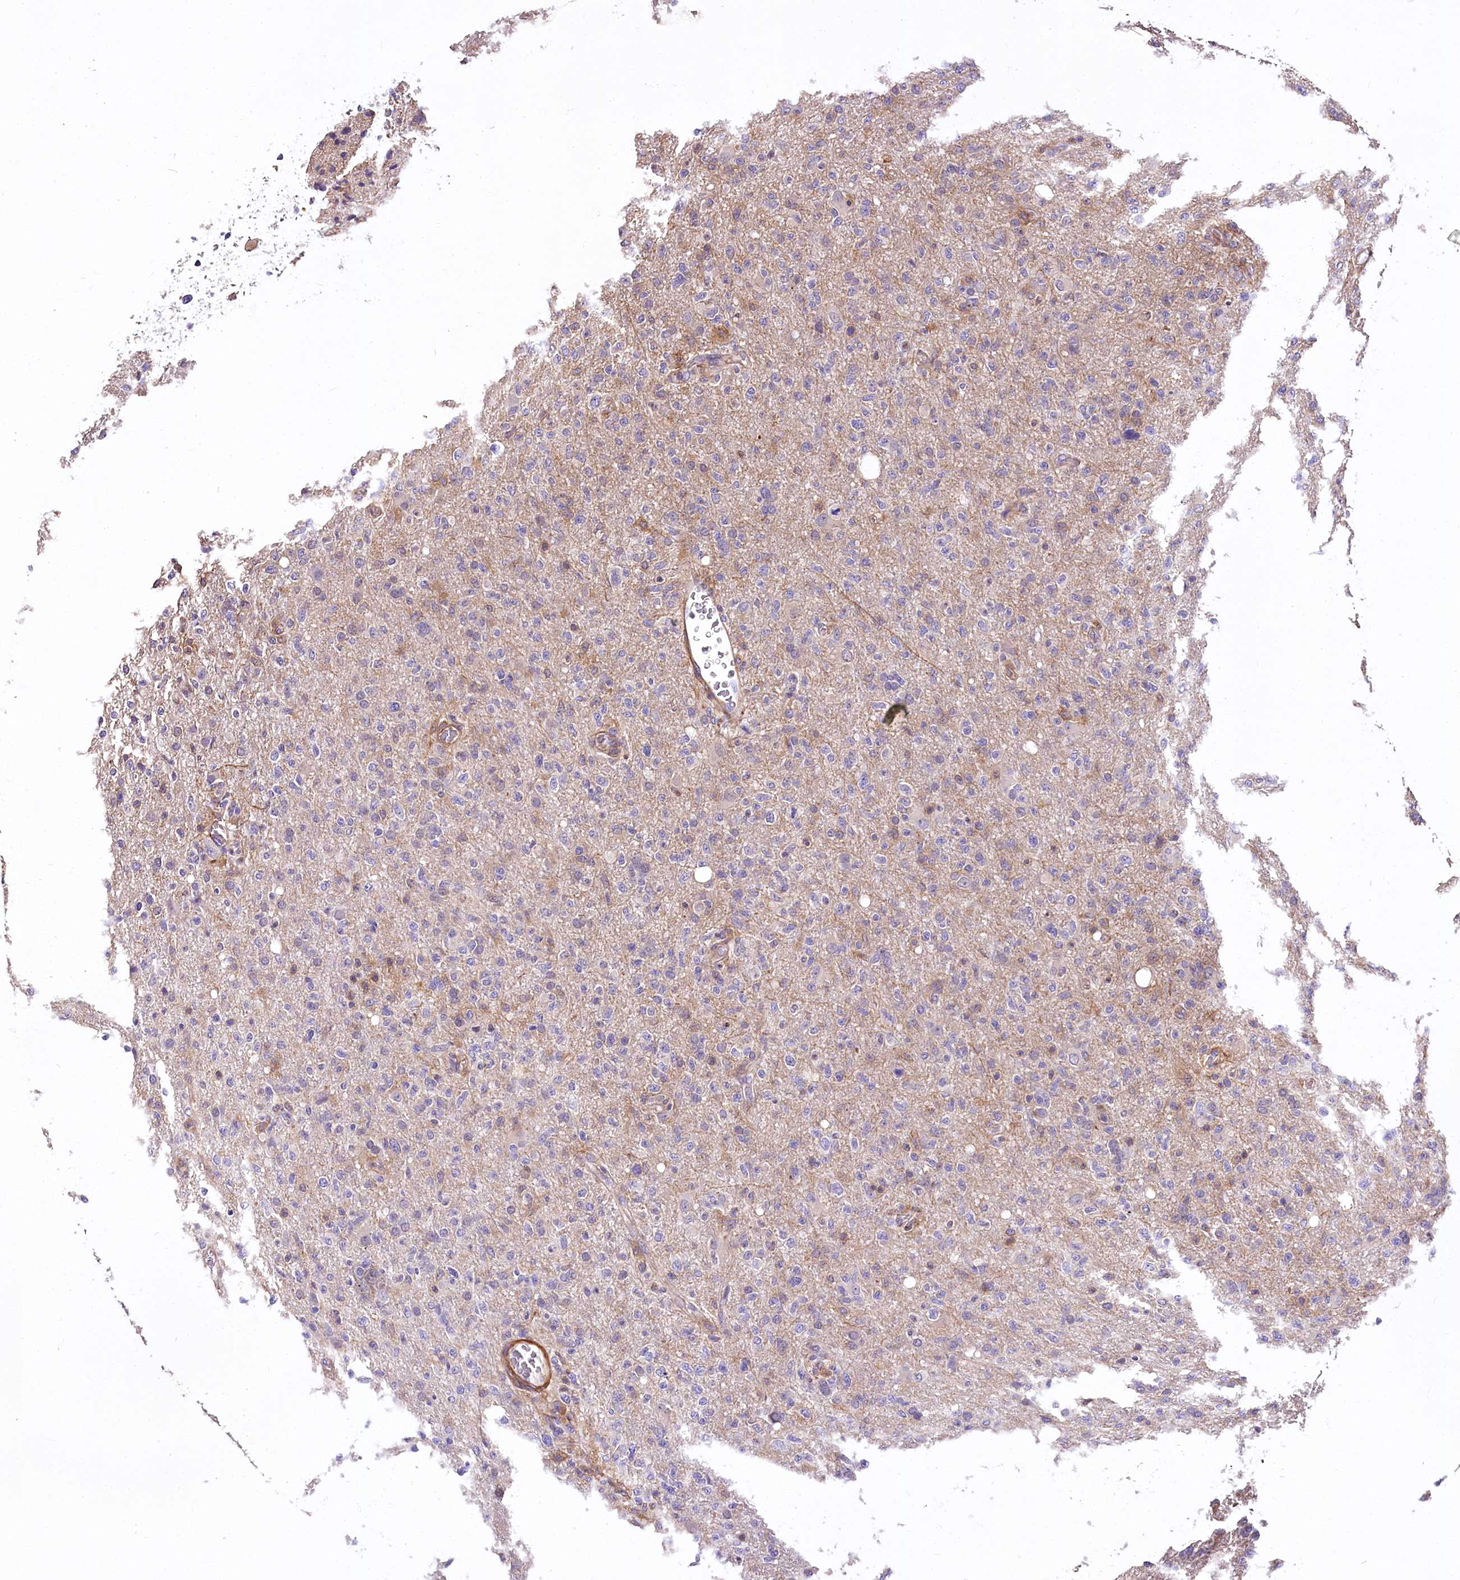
{"staining": {"intensity": "negative", "quantity": "none", "location": "none"}, "tissue": "glioma", "cell_type": "Tumor cells", "image_type": "cancer", "snomed": [{"axis": "morphology", "description": "Glioma, malignant, High grade"}, {"axis": "topography", "description": "Brain"}], "caption": "Immunohistochemistry image of neoplastic tissue: human glioma stained with DAB demonstrates no significant protein staining in tumor cells.", "gene": "DPP3", "patient": {"sex": "female", "age": 57}}